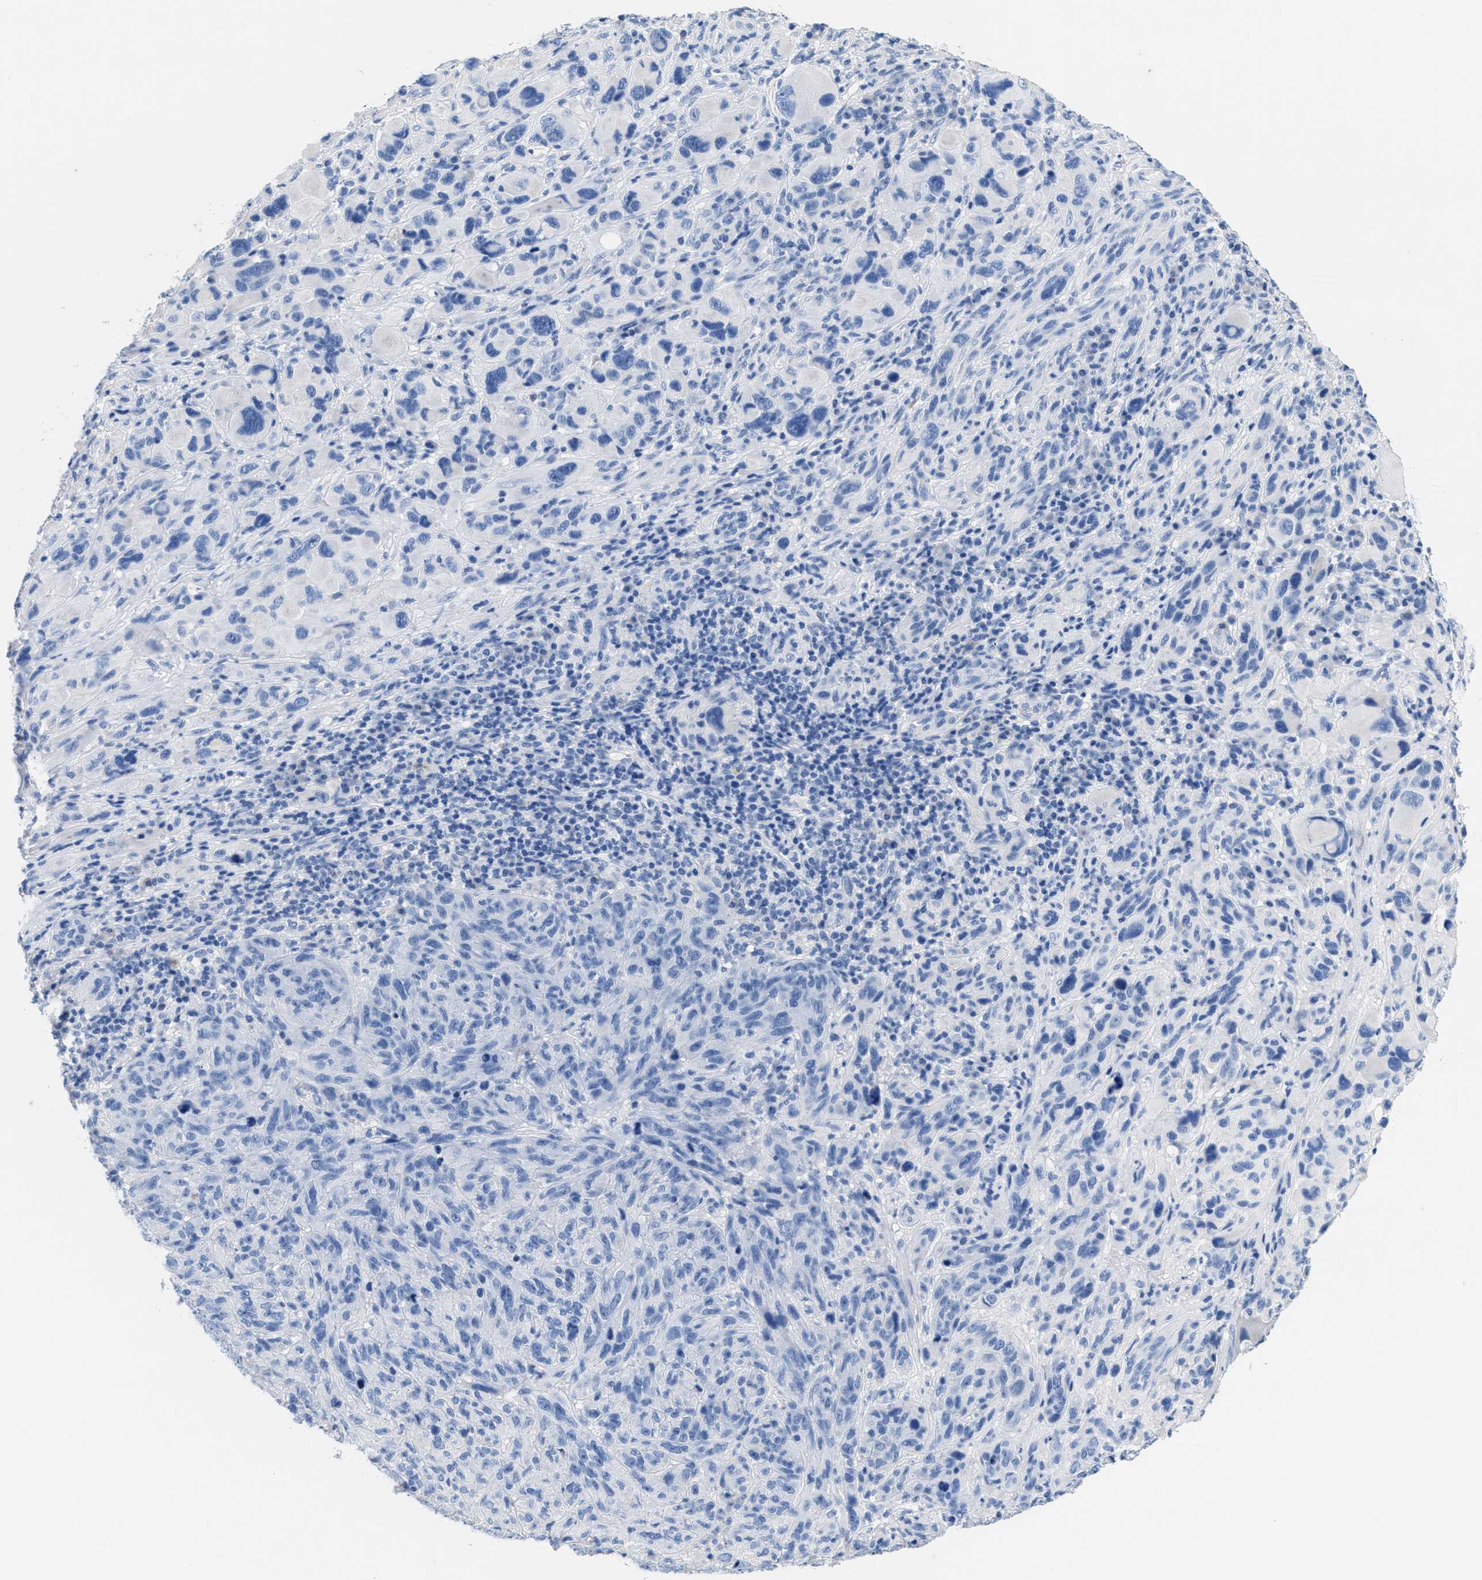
{"staining": {"intensity": "negative", "quantity": "none", "location": "none"}, "tissue": "melanoma", "cell_type": "Tumor cells", "image_type": "cancer", "snomed": [{"axis": "morphology", "description": "Malignant melanoma, NOS"}, {"axis": "topography", "description": "Skin of head"}], "caption": "Immunohistochemical staining of melanoma reveals no significant expression in tumor cells.", "gene": "SLFN13", "patient": {"sex": "male", "age": 96}}